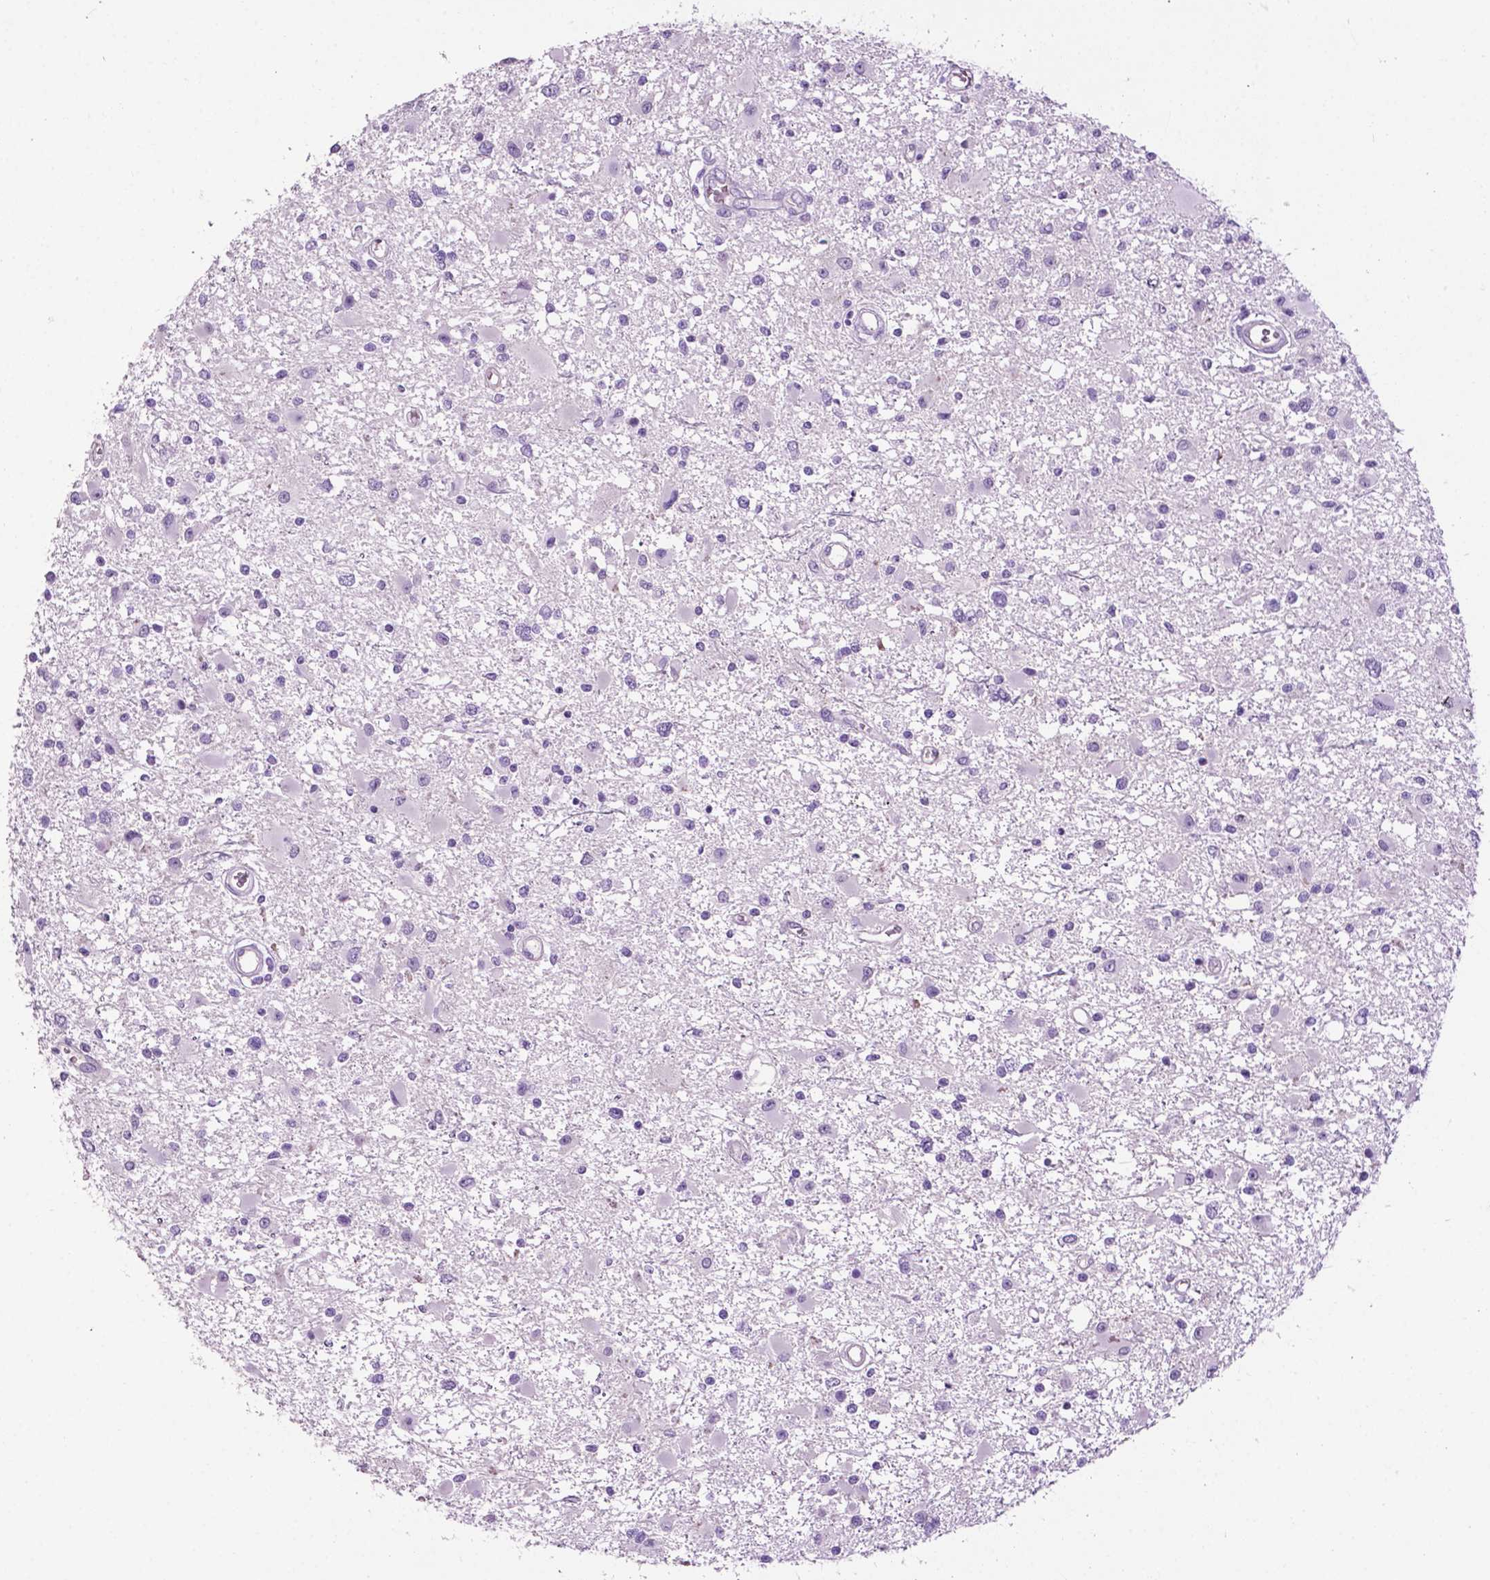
{"staining": {"intensity": "negative", "quantity": "none", "location": "none"}, "tissue": "glioma", "cell_type": "Tumor cells", "image_type": "cancer", "snomed": [{"axis": "morphology", "description": "Glioma, malignant, High grade"}, {"axis": "topography", "description": "Brain"}], "caption": "This is a image of immunohistochemistry staining of glioma, which shows no positivity in tumor cells.", "gene": "PHGR1", "patient": {"sex": "male", "age": 54}}